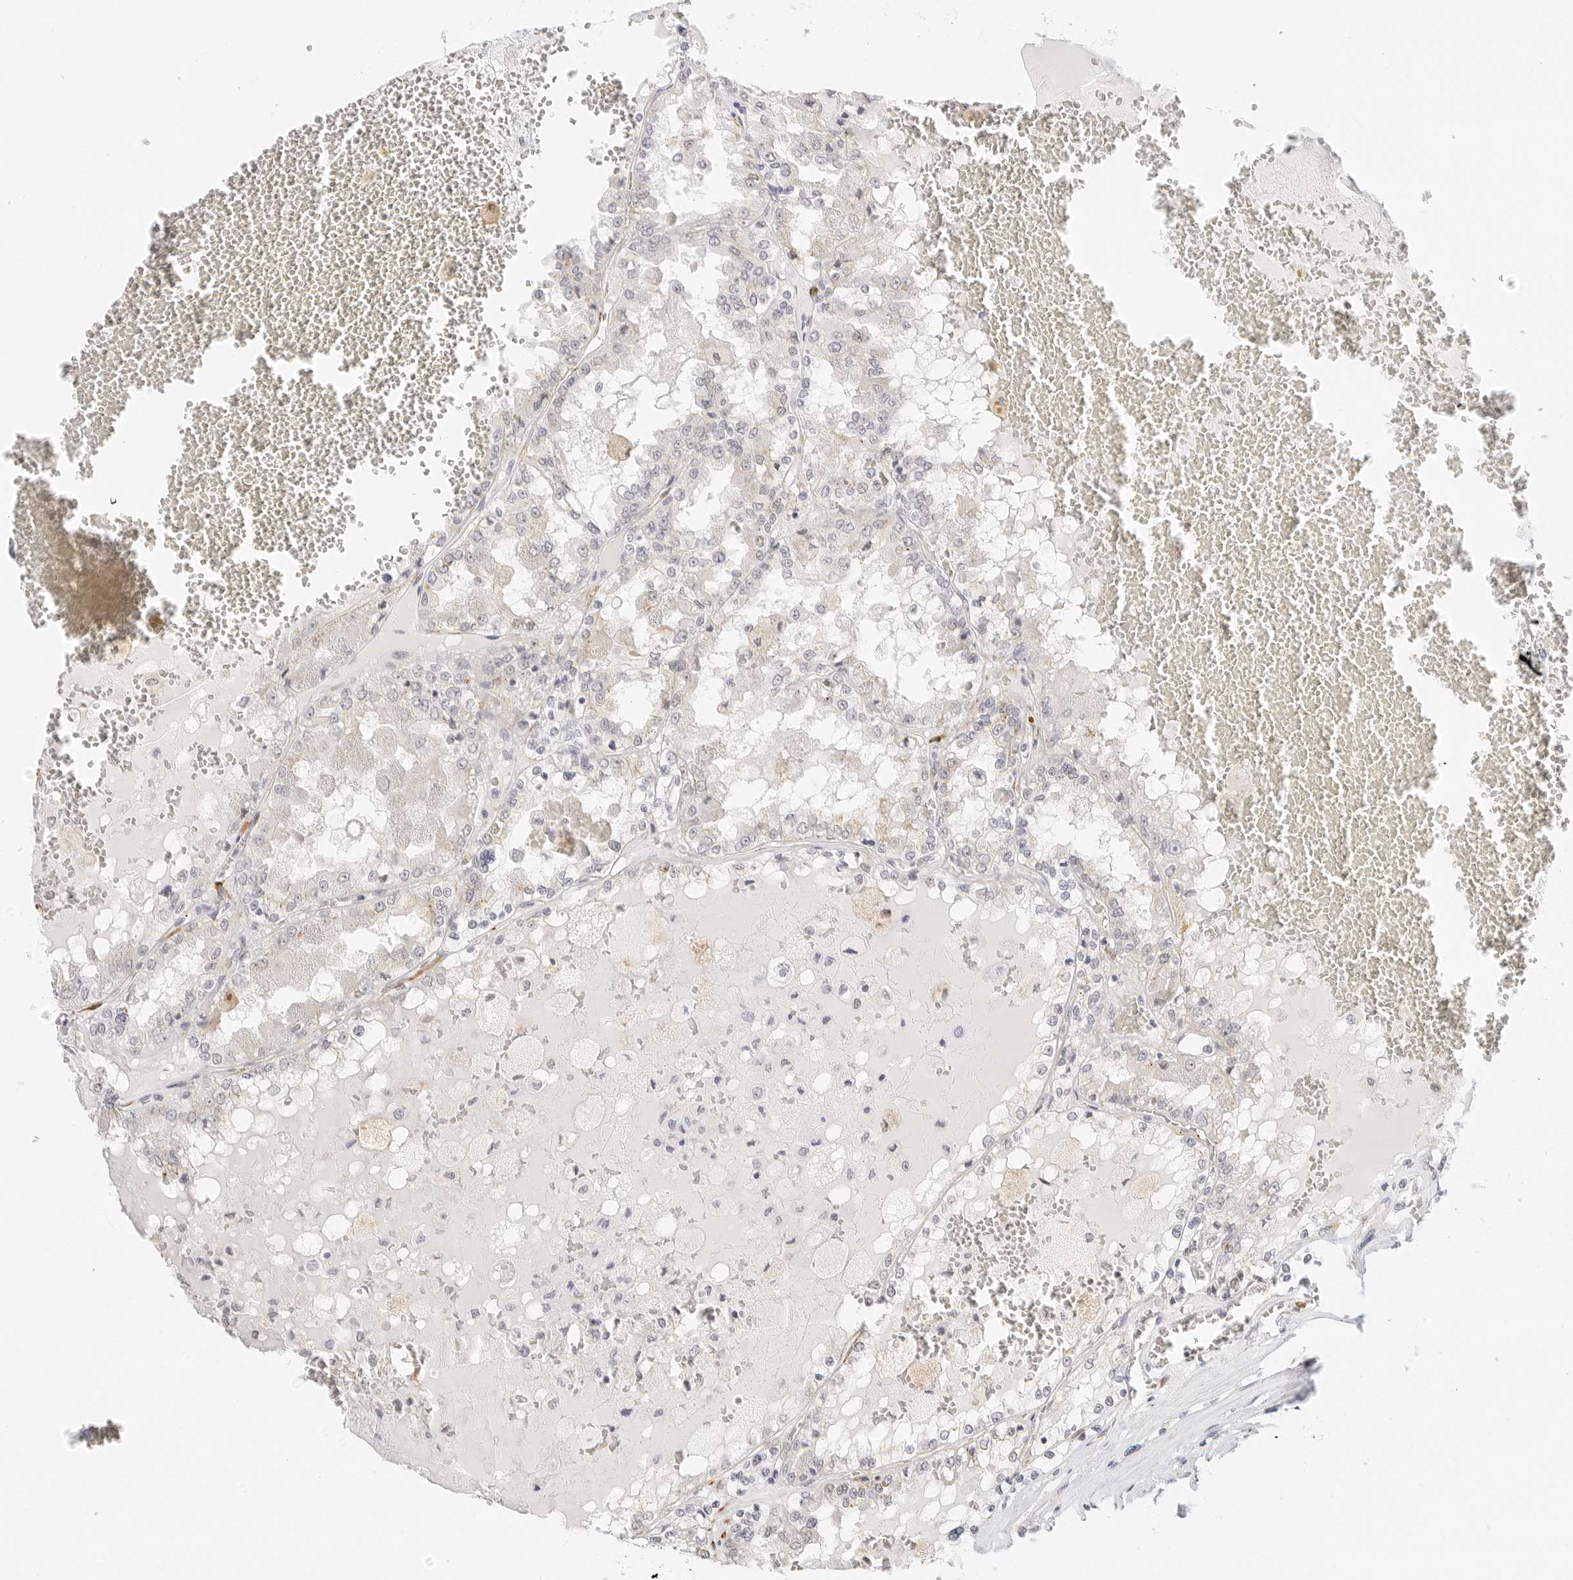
{"staining": {"intensity": "negative", "quantity": "none", "location": "none"}, "tissue": "renal cancer", "cell_type": "Tumor cells", "image_type": "cancer", "snomed": [{"axis": "morphology", "description": "Adenocarcinoma, NOS"}, {"axis": "topography", "description": "Kidney"}], "caption": "Immunohistochemistry (IHC) photomicrograph of human renal cancer stained for a protein (brown), which demonstrates no positivity in tumor cells.", "gene": "PCDH19", "patient": {"sex": "female", "age": 56}}